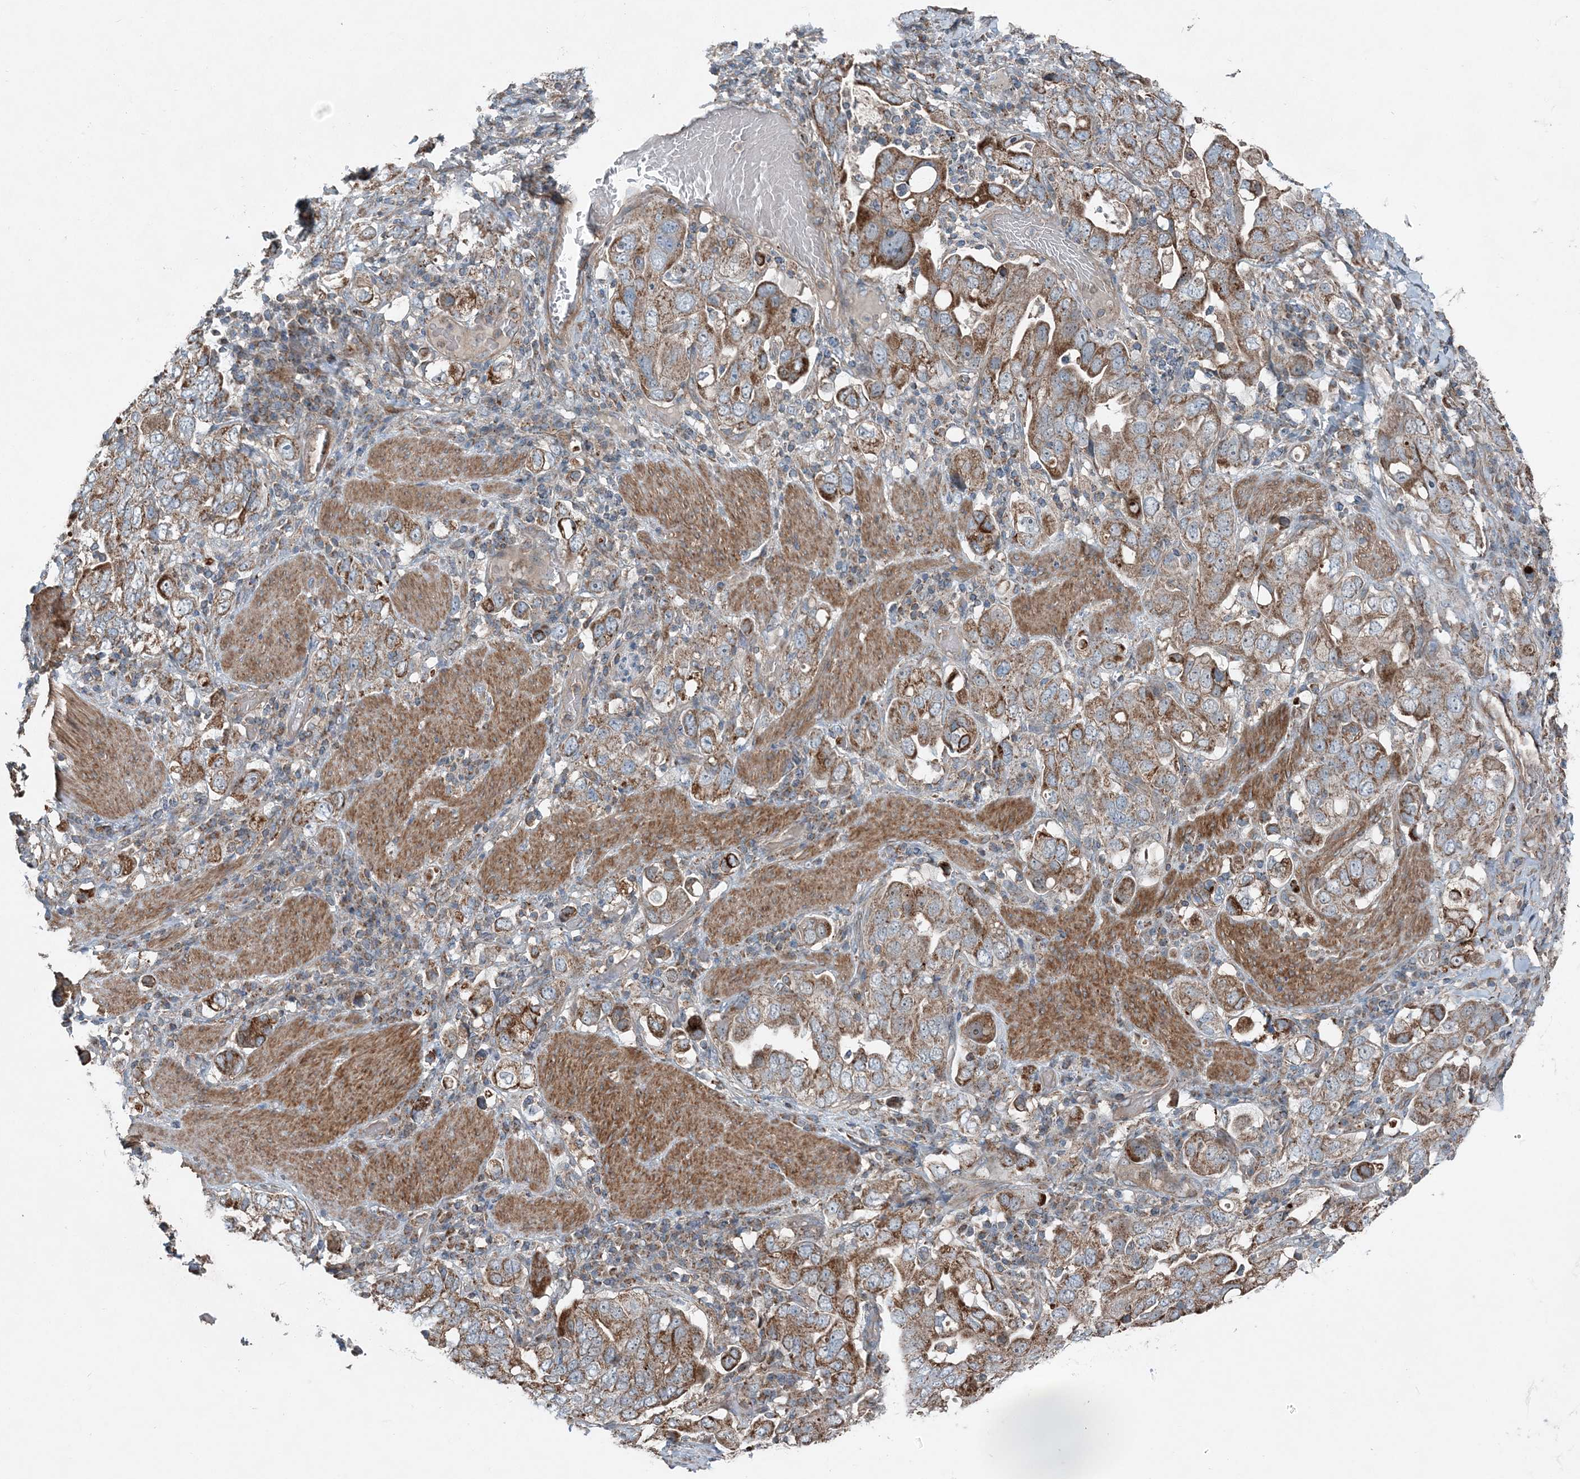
{"staining": {"intensity": "moderate", "quantity": "25%-75%", "location": "cytoplasmic/membranous"}, "tissue": "stomach cancer", "cell_type": "Tumor cells", "image_type": "cancer", "snomed": [{"axis": "morphology", "description": "Adenocarcinoma, NOS"}, {"axis": "topography", "description": "Stomach, upper"}], "caption": "There is medium levels of moderate cytoplasmic/membranous staining in tumor cells of stomach adenocarcinoma, as demonstrated by immunohistochemical staining (brown color).", "gene": "KY", "patient": {"sex": "male", "age": 62}}